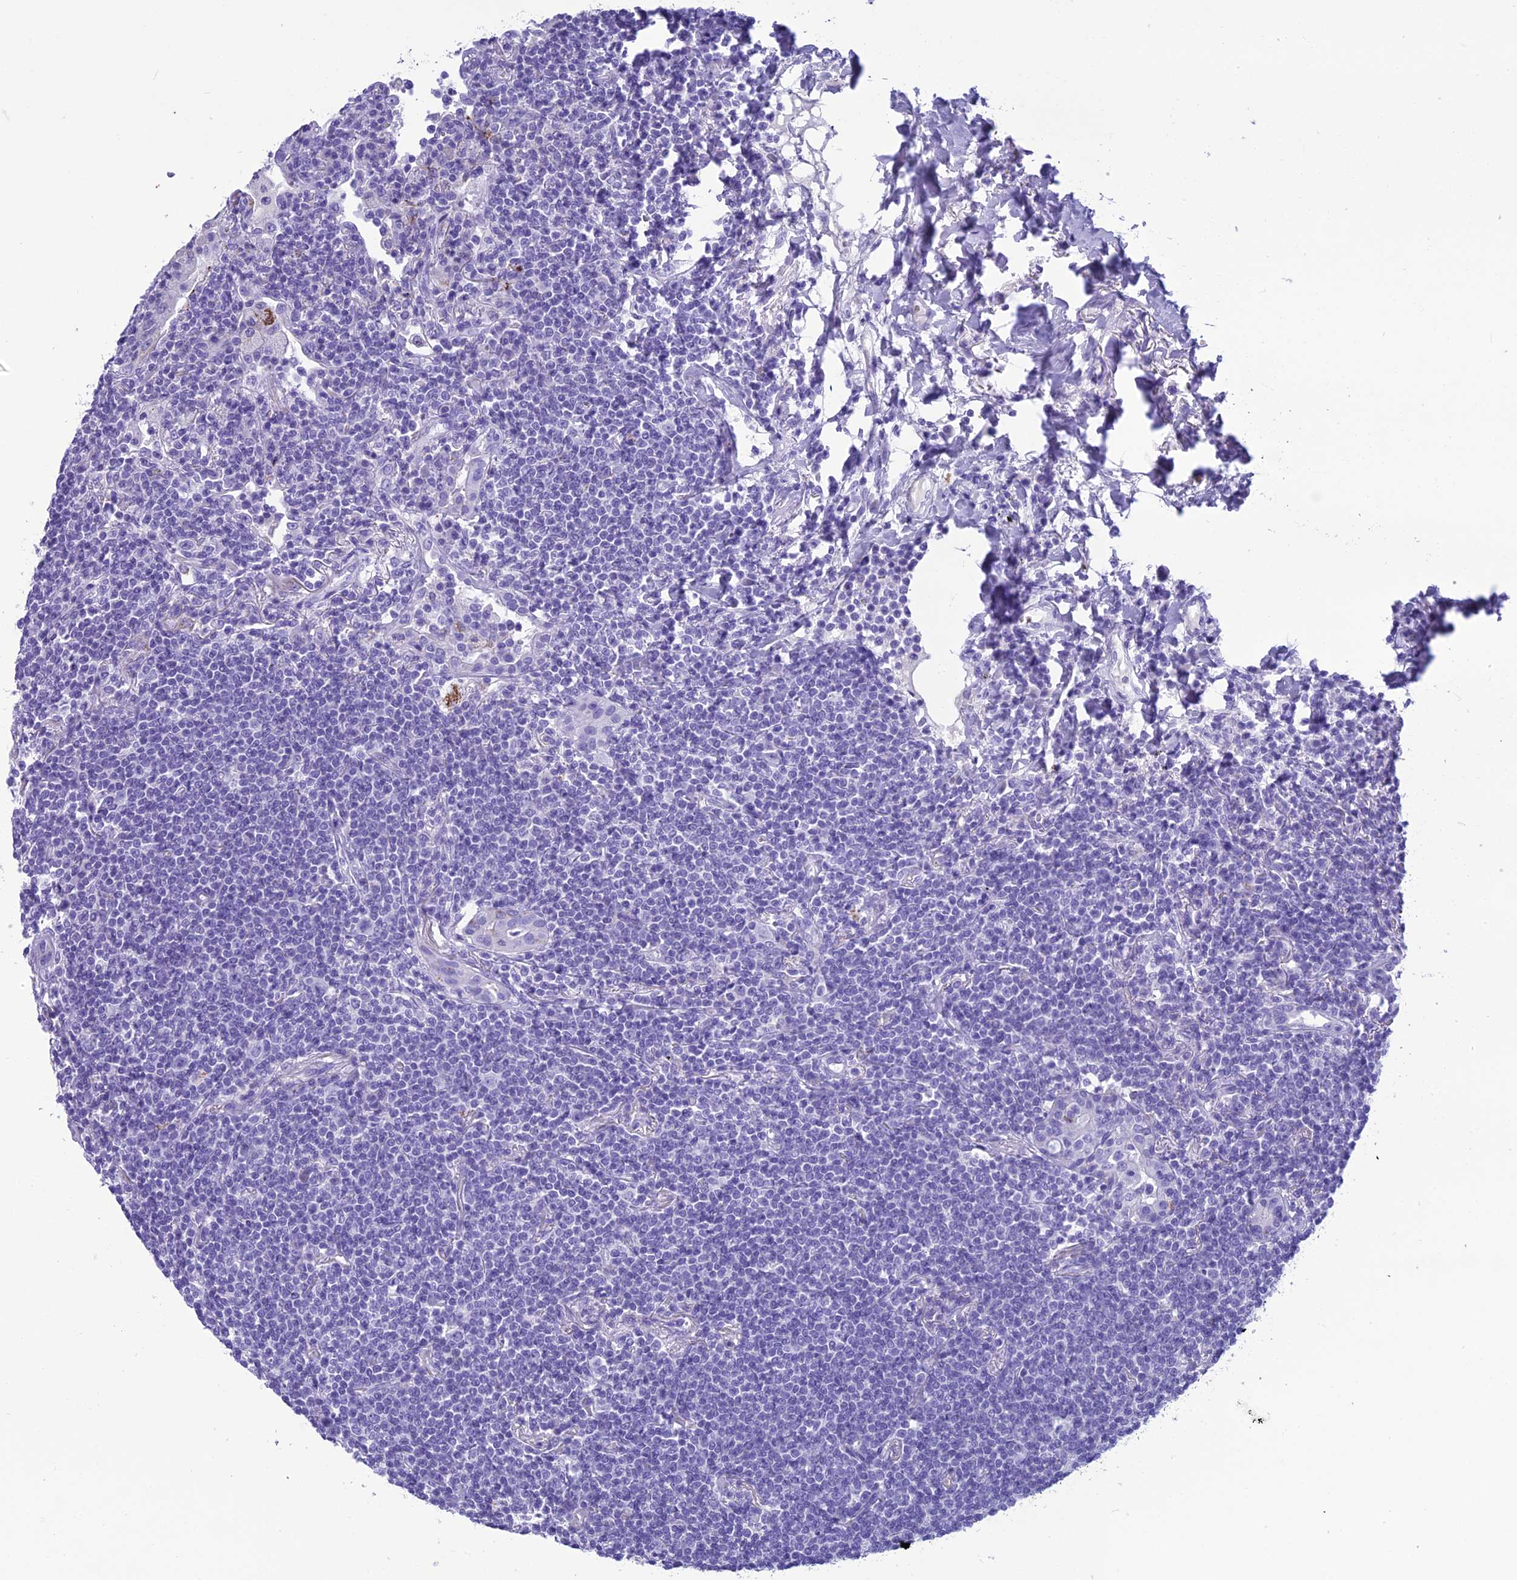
{"staining": {"intensity": "negative", "quantity": "none", "location": "none"}, "tissue": "lymphoma", "cell_type": "Tumor cells", "image_type": "cancer", "snomed": [{"axis": "morphology", "description": "Malignant lymphoma, non-Hodgkin's type, Low grade"}, {"axis": "topography", "description": "Lung"}], "caption": "Immunohistochemistry (IHC) histopathology image of neoplastic tissue: malignant lymphoma, non-Hodgkin's type (low-grade) stained with DAB displays no significant protein staining in tumor cells. Brightfield microscopy of immunohistochemistry stained with DAB (3,3'-diaminobenzidine) (brown) and hematoxylin (blue), captured at high magnification.", "gene": "TRAM1L1", "patient": {"sex": "female", "age": 71}}